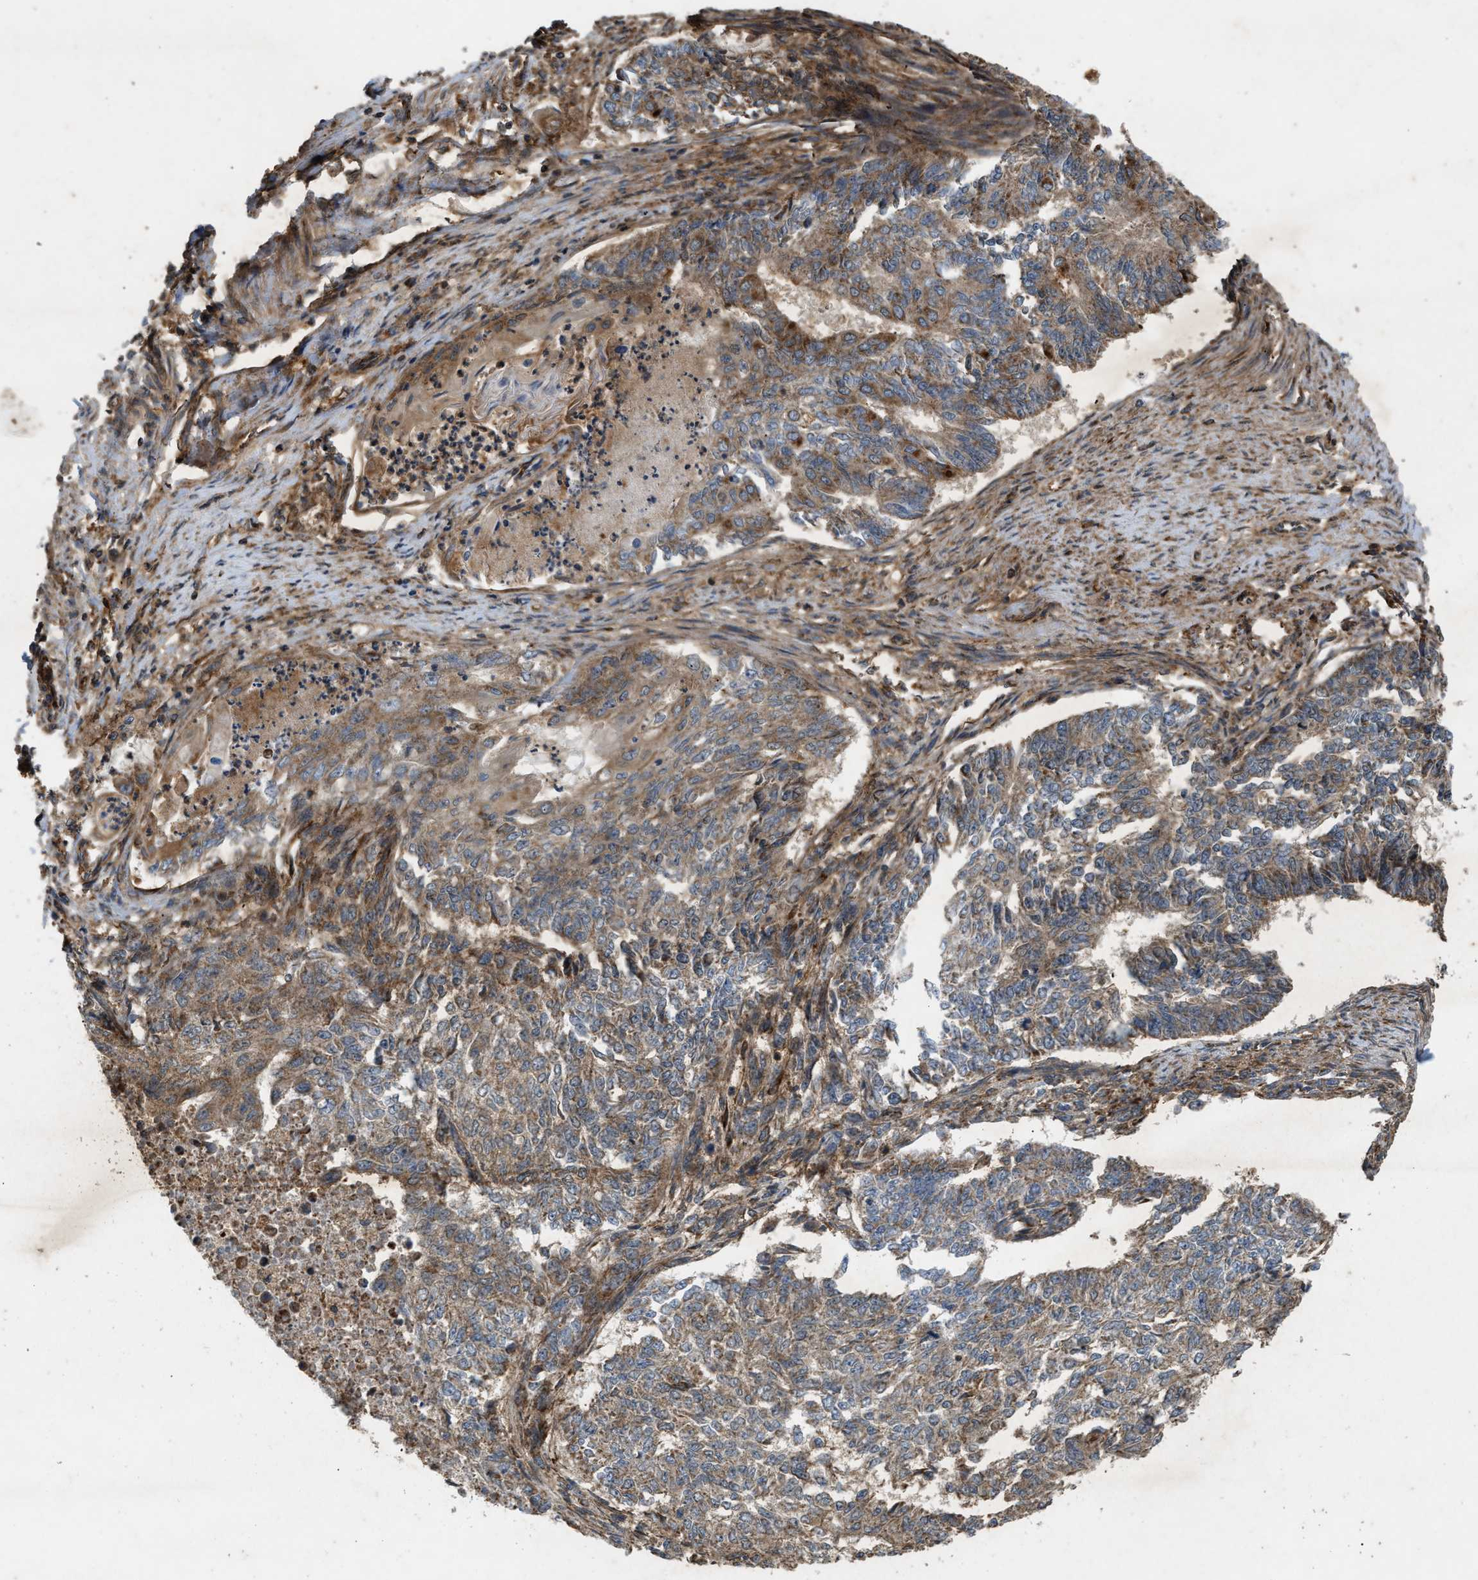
{"staining": {"intensity": "moderate", "quantity": ">75%", "location": "cytoplasmic/membranous"}, "tissue": "endometrial cancer", "cell_type": "Tumor cells", "image_type": "cancer", "snomed": [{"axis": "morphology", "description": "Adenocarcinoma, NOS"}, {"axis": "topography", "description": "Endometrium"}], "caption": "Immunohistochemistry (DAB) staining of endometrial cancer reveals moderate cytoplasmic/membranous protein positivity in about >75% of tumor cells.", "gene": "GNB4", "patient": {"sex": "female", "age": 32}}